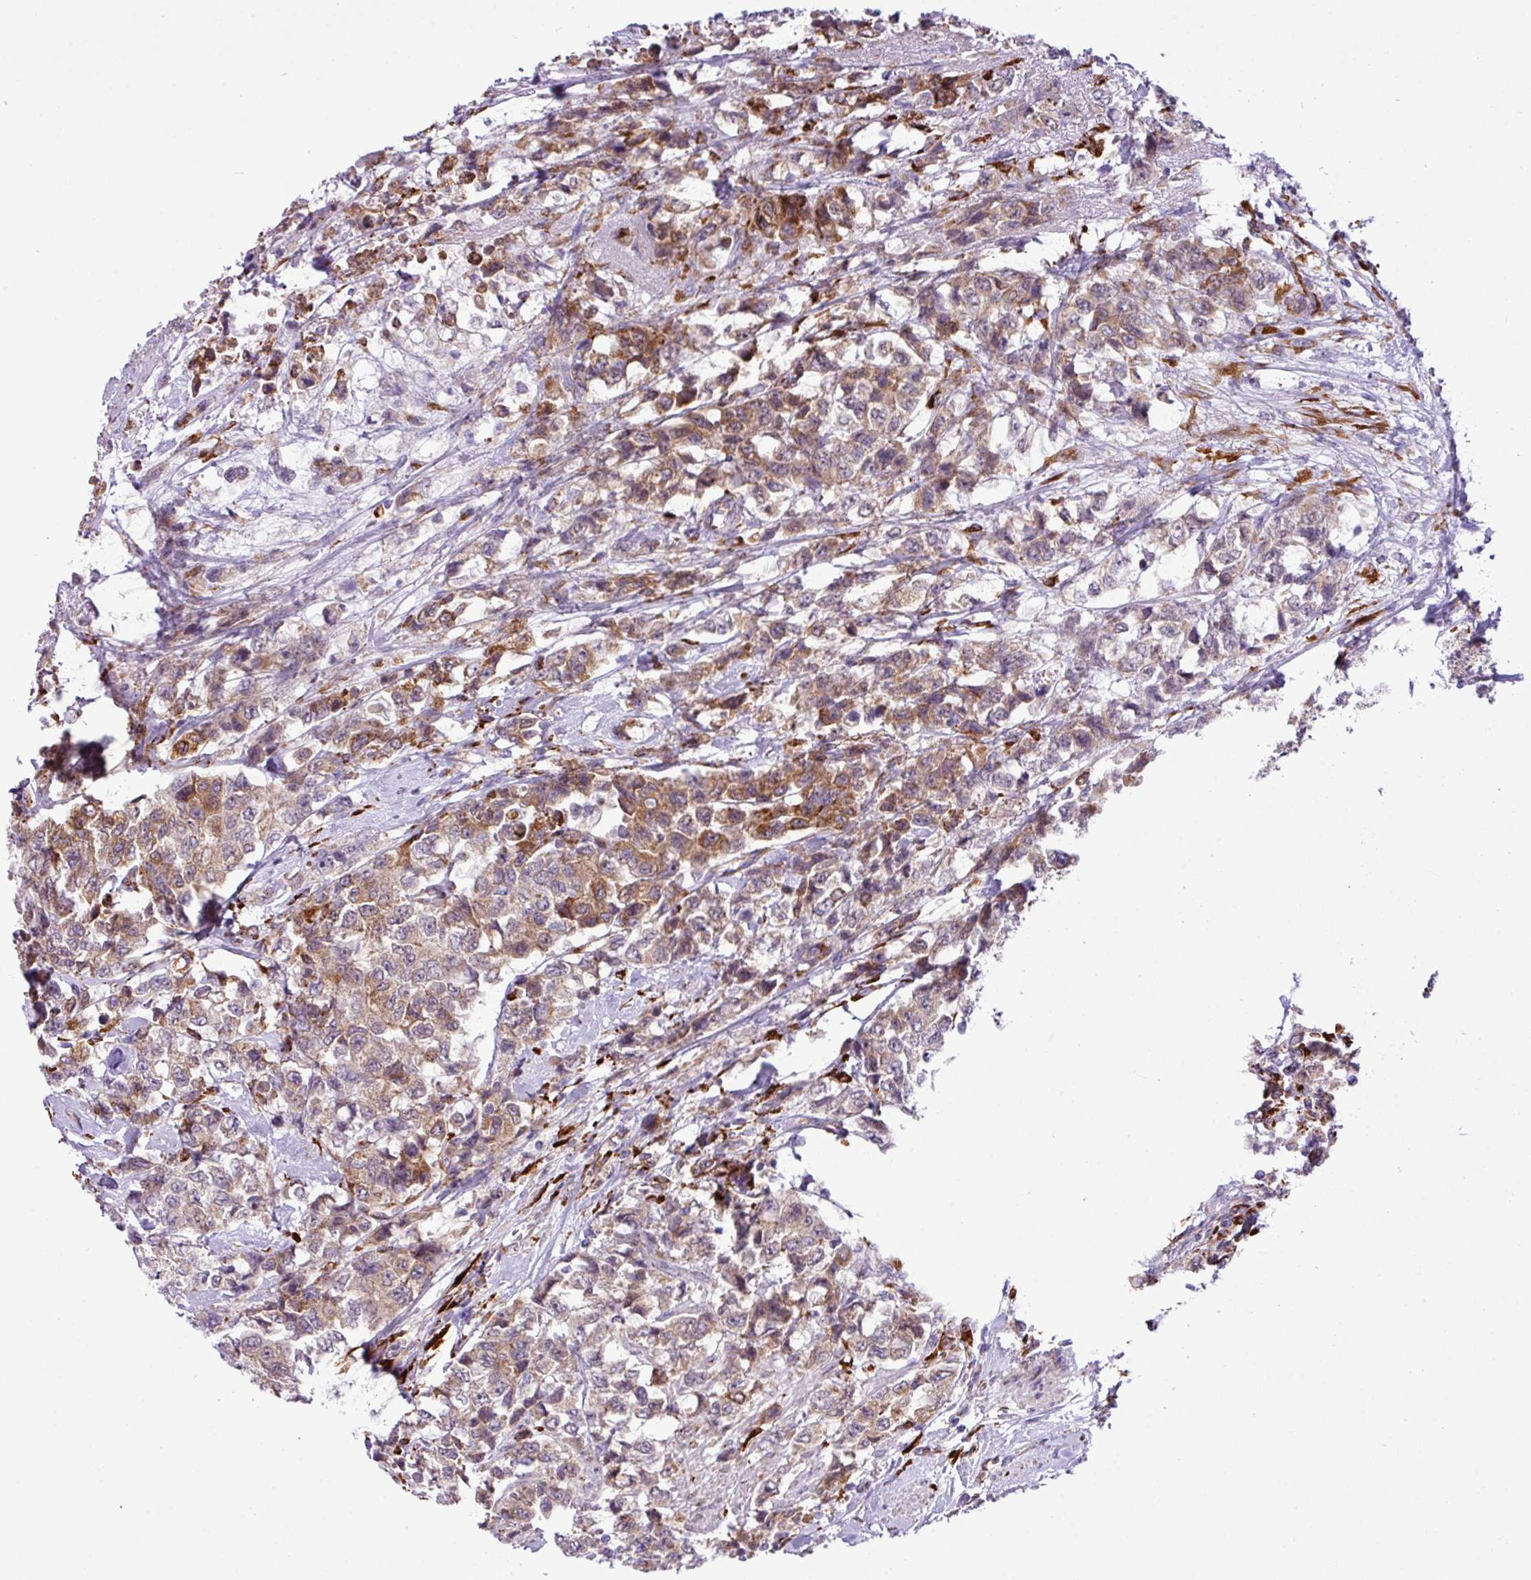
{"staining": {"intensity": "moderate", "quantity": ">75%", "location": "cytoplasmic/membranous"}, "tissue": "urothelial cancer", "cell_type": "Tumor cells", "image_type": "cancer", "snomed": [{"axis": "morphology", "description": "Urothelial carcinoma, High grade"}, {"axis": "topography", "description": "Urinary bladder"}], "caption": "A brown stain labels moderate cytoplasmic/membranous staining of a protein in human urothelial cancer tumor cells.", "gene": "CFAP97", "patient": {"sex": "female", "age": 78}}